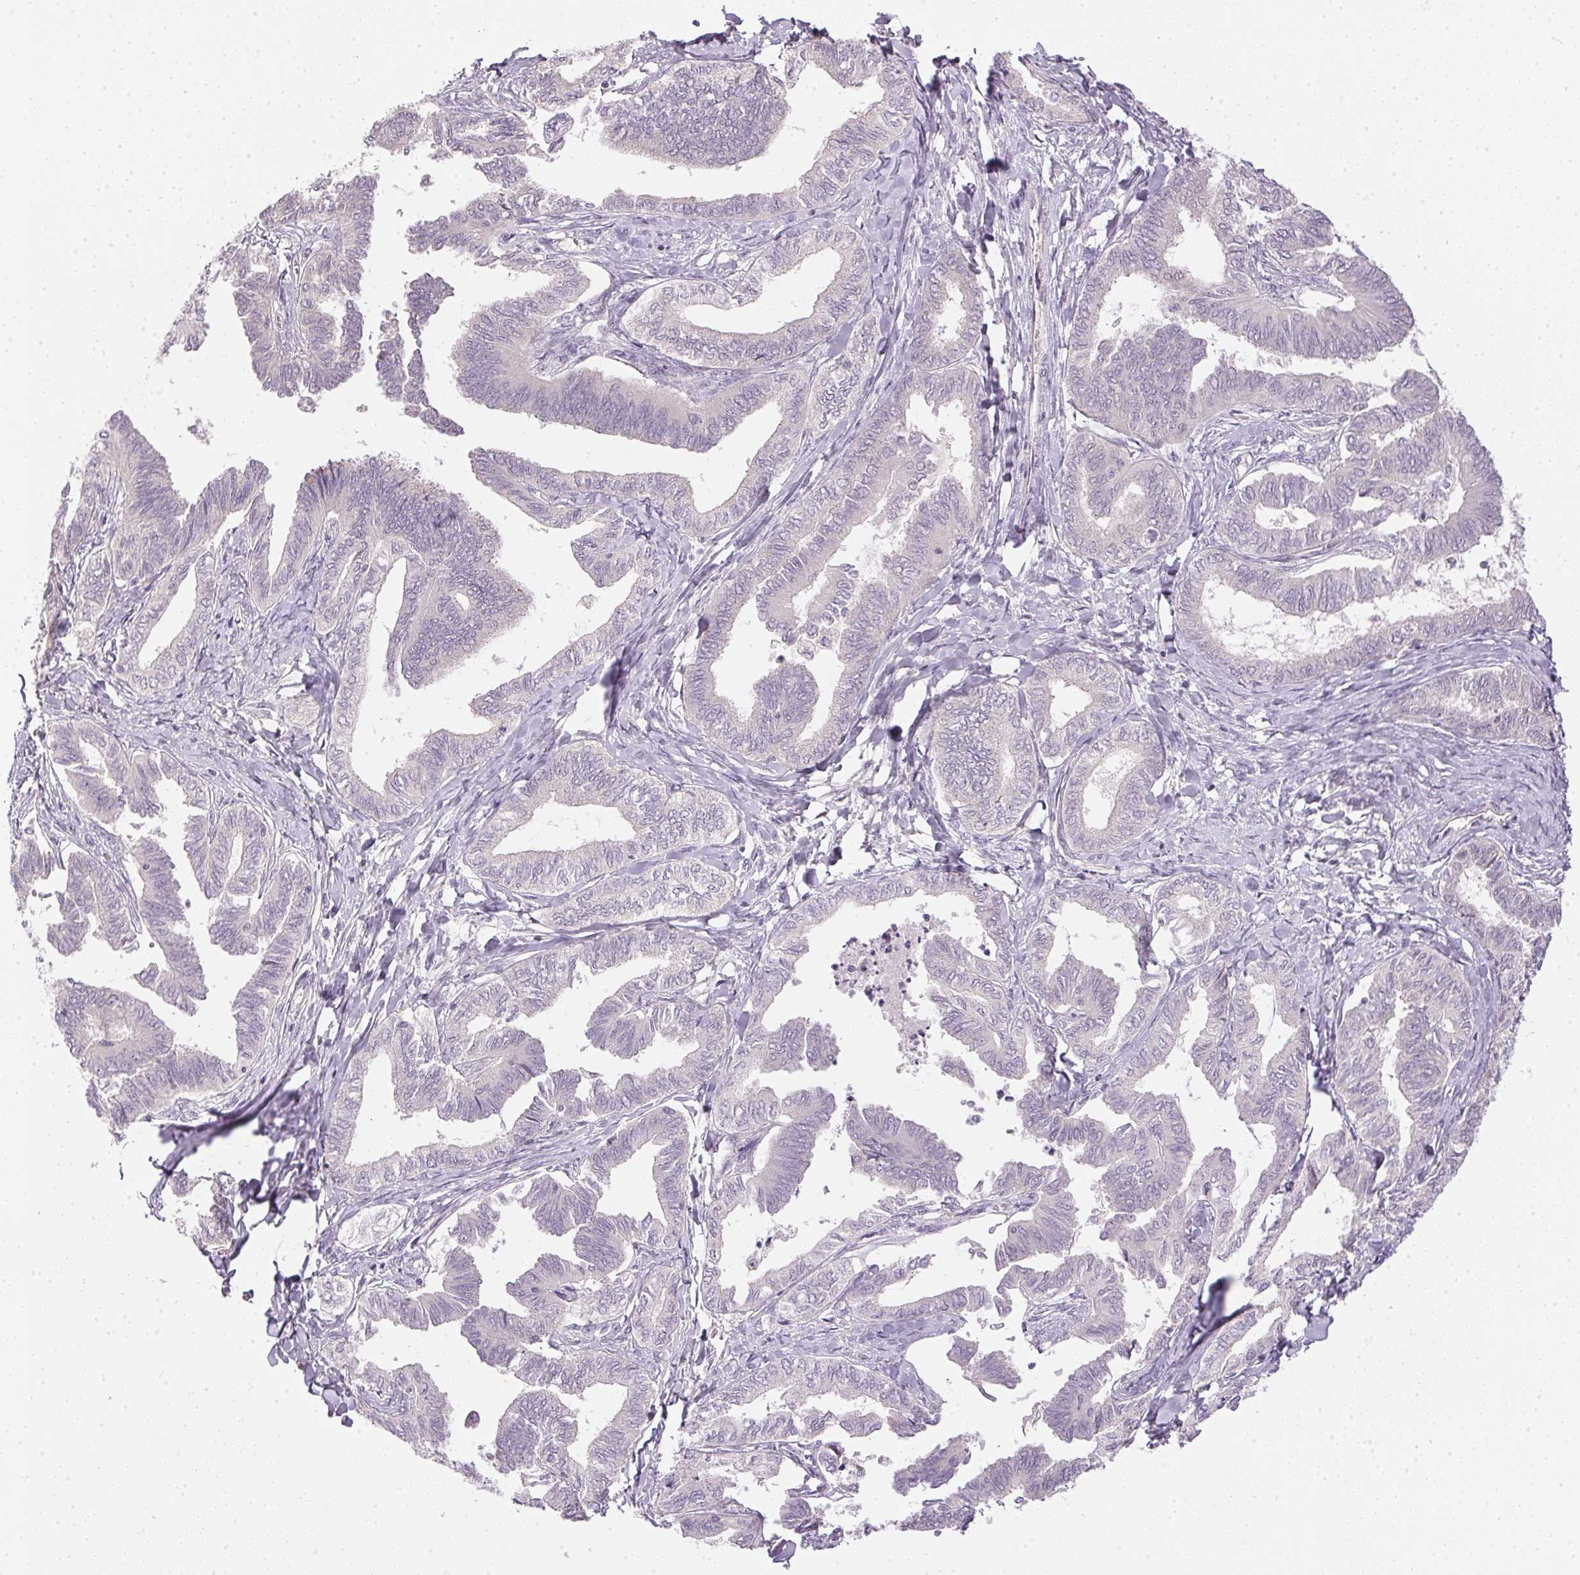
{"staining": {"intensity": "negative", "quantity": "none", "location": "none"}, "tissue": "ovarian cancer", "cell_type": "Tumor cells", "image_type": "cancer", "snomed": [{"axis": "morphology", "description": "Carcinoma, endometroid"}, {"axis": "topography", "description": "Ovary"}], "caption": "Tumor cells are negative for protein expression in human ovarian cancer.", "gene": "TTC23L", "patient": {"sex": "female", "age": 70}}